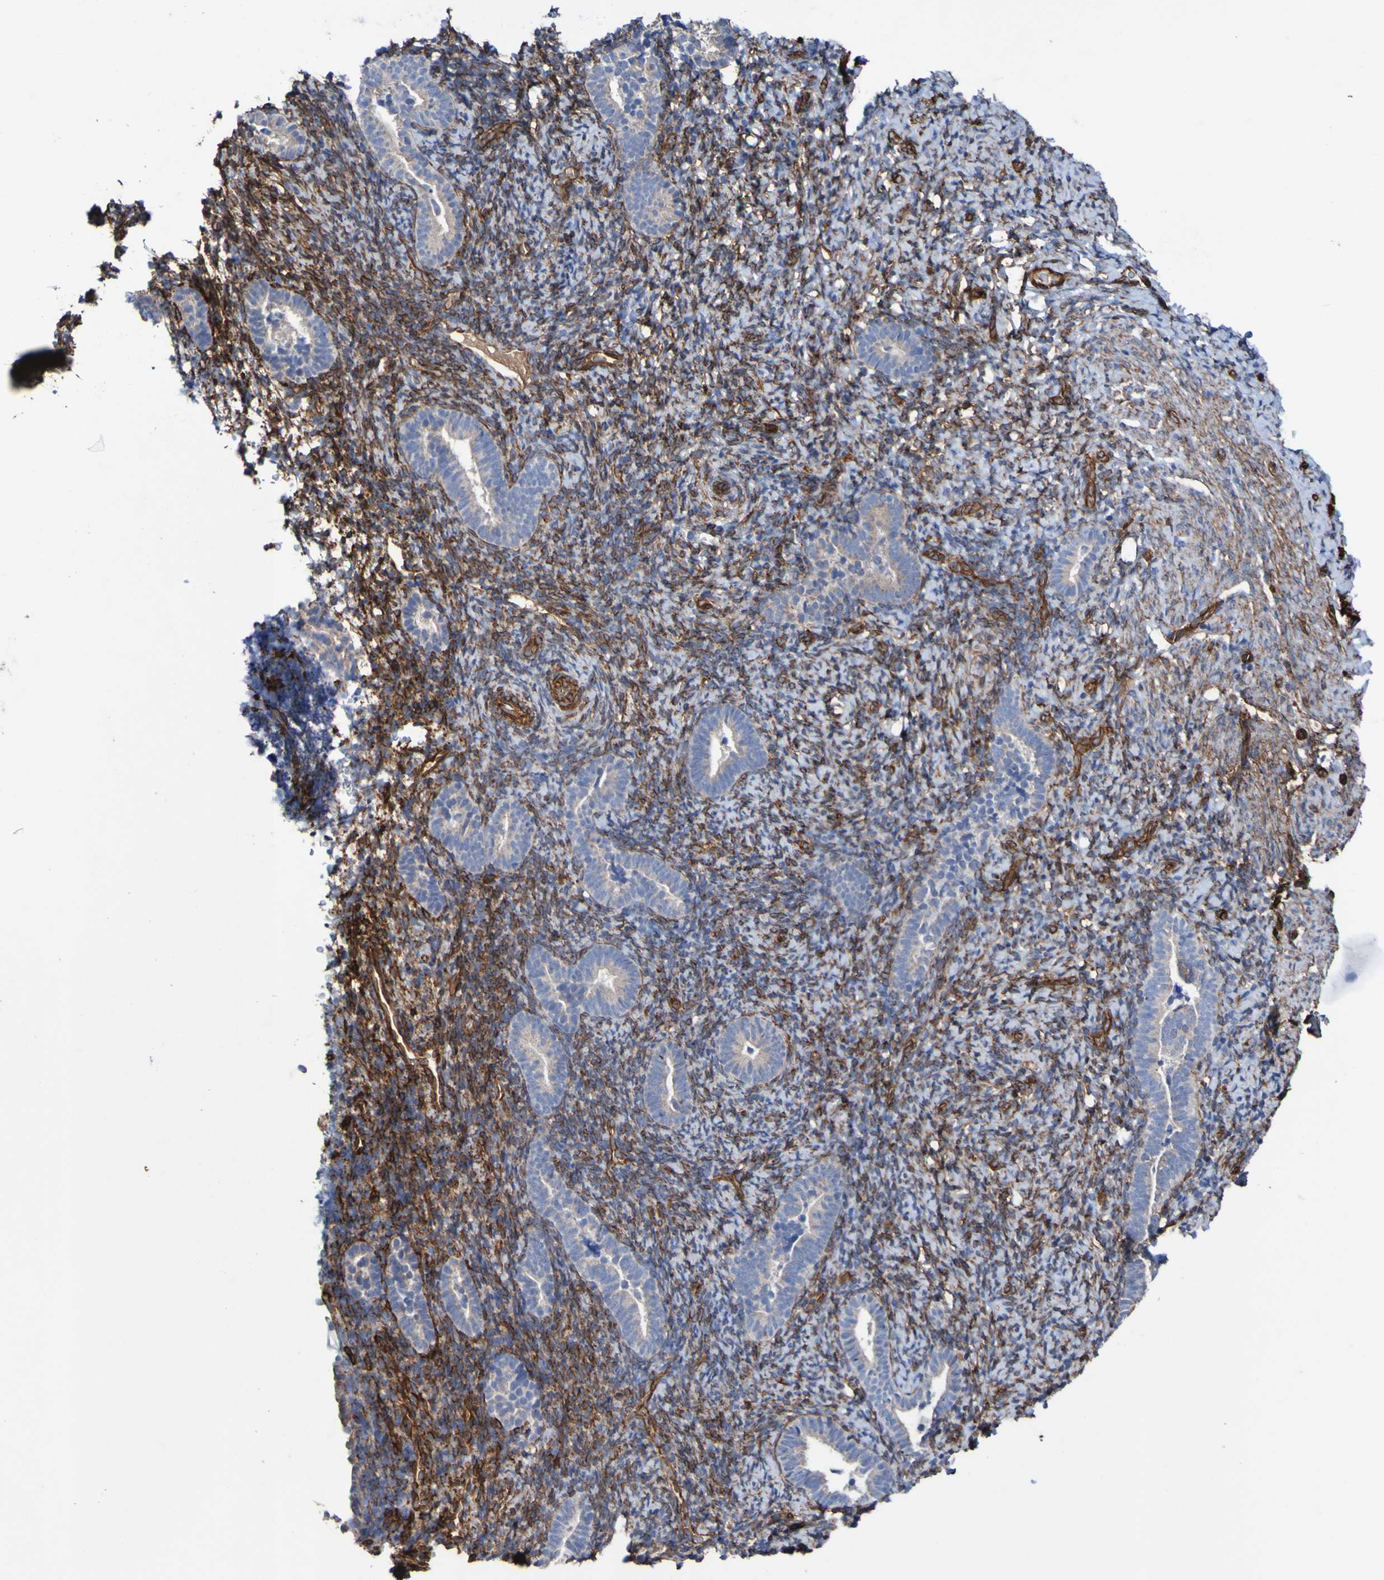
{"staining": {"intensity": "strong", "quantity": "25%-75%", "location": "cytoplasmic/membranous"}, "tissue": "endometrium", "cell_type": "Cells in endometrial stroma", "image_type": "normal", "snomed": [{"axis": "morphology", "description": "Normal tissue, NOS"}, {"axis": "topography", "description": "Endometrium"}], "caption": "Unremarkable endometrium exhibits strong cytoplasmic/membranous expression in about 25%-75% of cells in endometrial stroma.", "gene": "ELMOD3", "patient": {"sex": "female", "age": 51}}